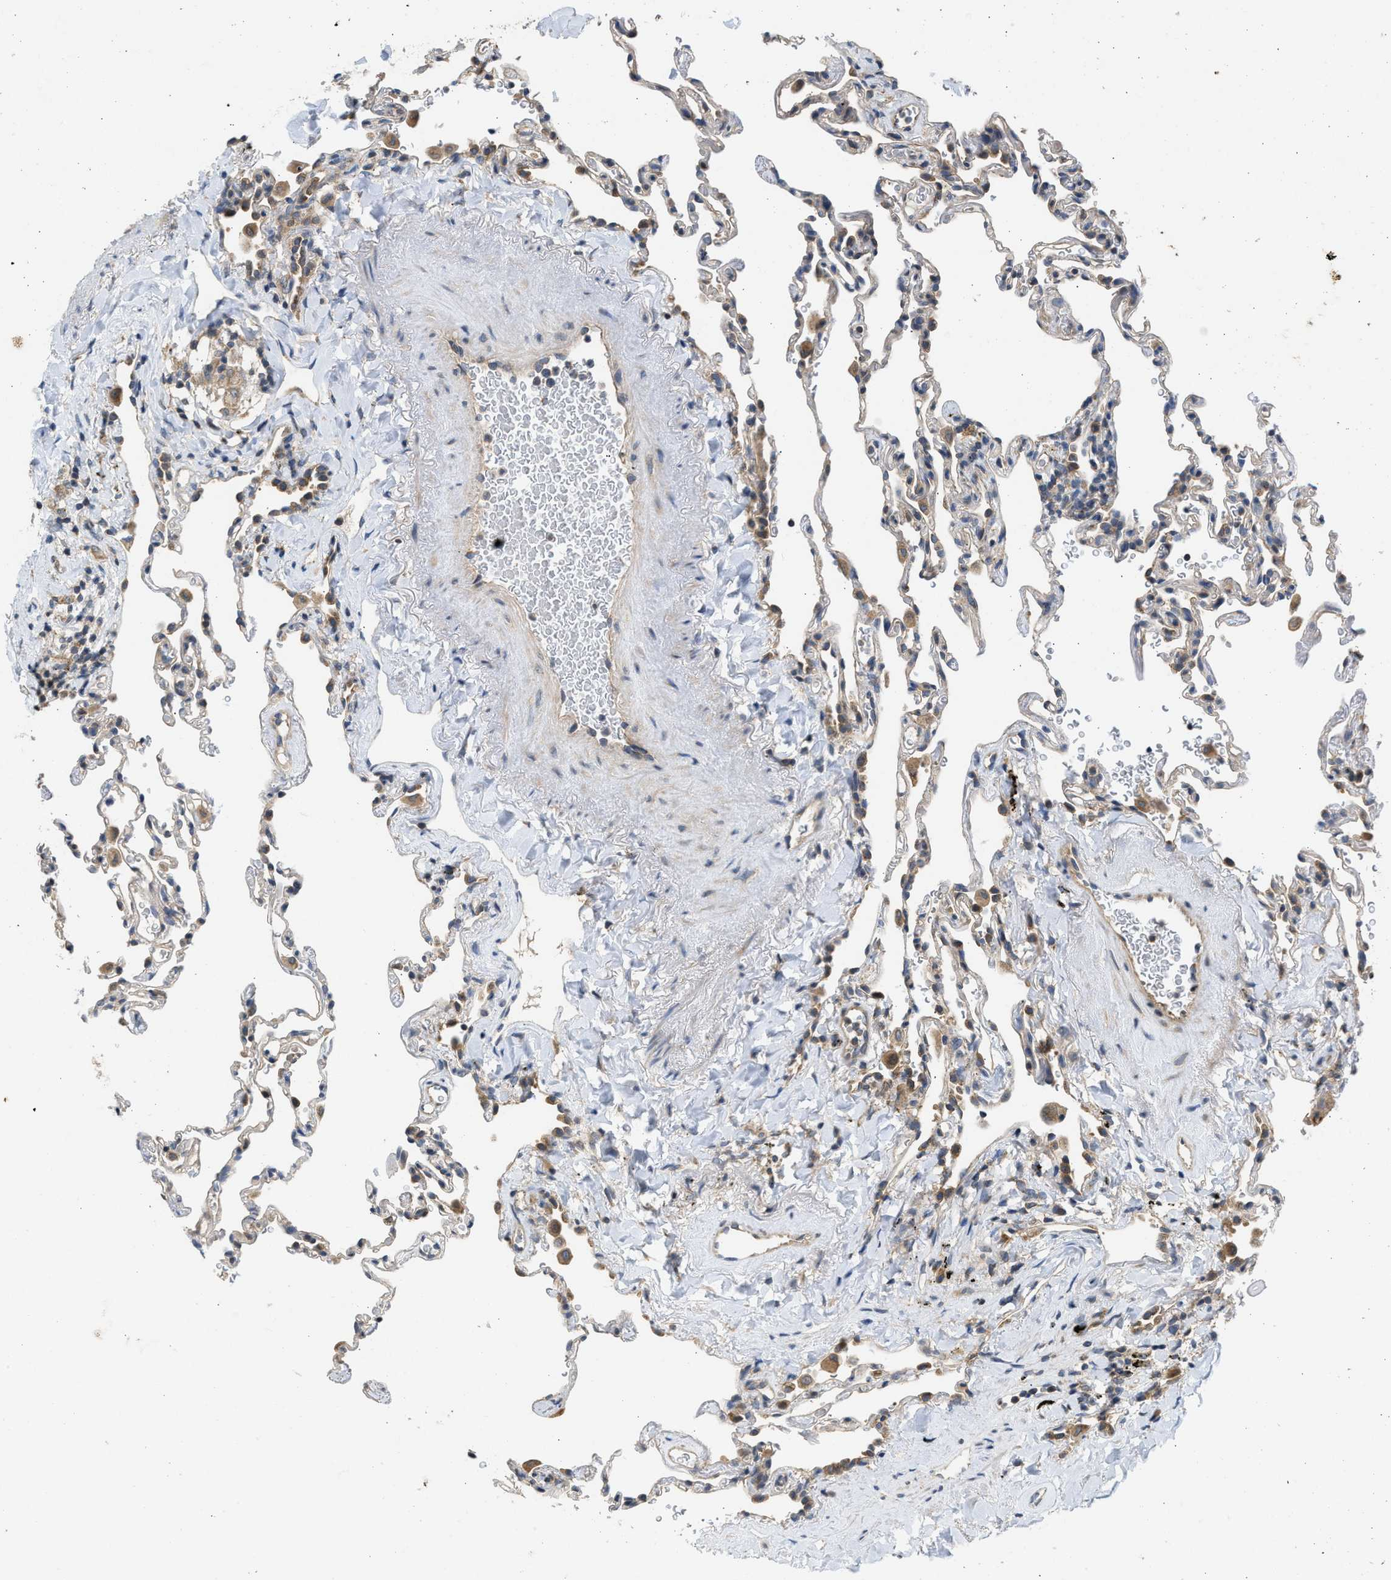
{"staining": {"intensity": "negative", "quantity": "none", "location": "none"}, "tissue": "lung", "cell_type": "Alveolar cells", "image_type": "normal", "snomed": [{"axis": "morphology", "description": "Normal tissue, NOS"}, {"axis": "topography", "description": "Lung"}], "caption": "An immunohistochemistry image of unremarkable lung is shown. There is no staining in alveolar cells of lung.", "gene": "CYP1A1", "patient": {"sex": "male", "age": 59}}